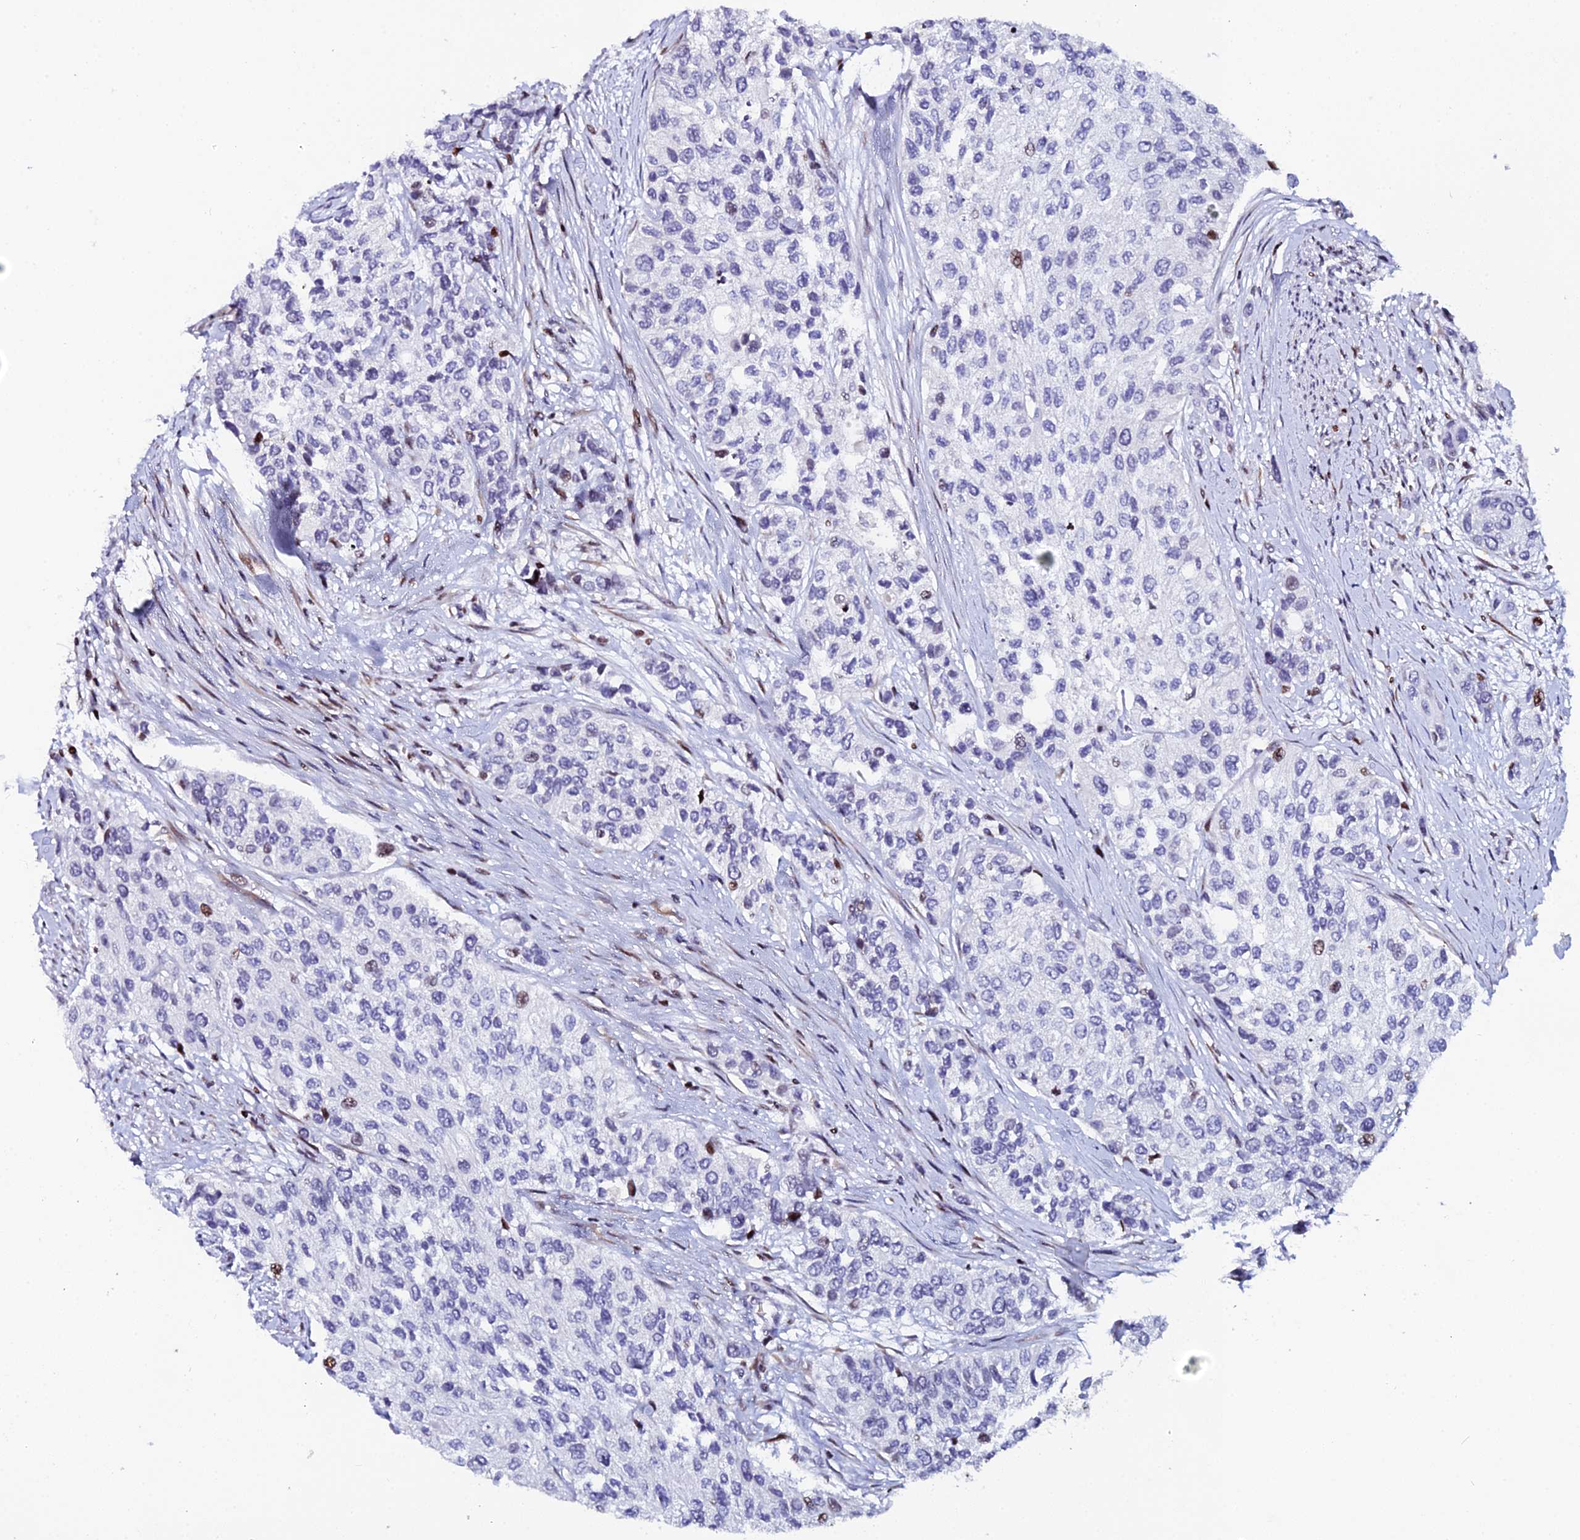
{"staining": {"intensity": "moderate", "quantity": "<25%", "location": "nuclear"}, "tissue": "urothelial cancer", "cell_type": "Tumor cells", "image_type": "cancer", "snomed": [{"axis": "morphology", "description": "Normal tissue, NOS"}, {"axis": "morphology", "description": "Urothelial carcinoma, High grade"}, {"axis": "topography", "description": "Vascular tissue"}, {"axis": "topography", "description": "Urinary bladder"}], "caption": "High-magnification brightfield microscopy of high-grade urothelial carcinoma stained with DAB (brown) and counterstained with hematoxylin (blue). tumor cells exhibit moderate nuclear positivity is seen in approximately<25% of cells. (Brightfield microscopy of DAB IHC at high magnification).", "gene": "MYNN", "patient": {"sex": "female", "age": 56}}